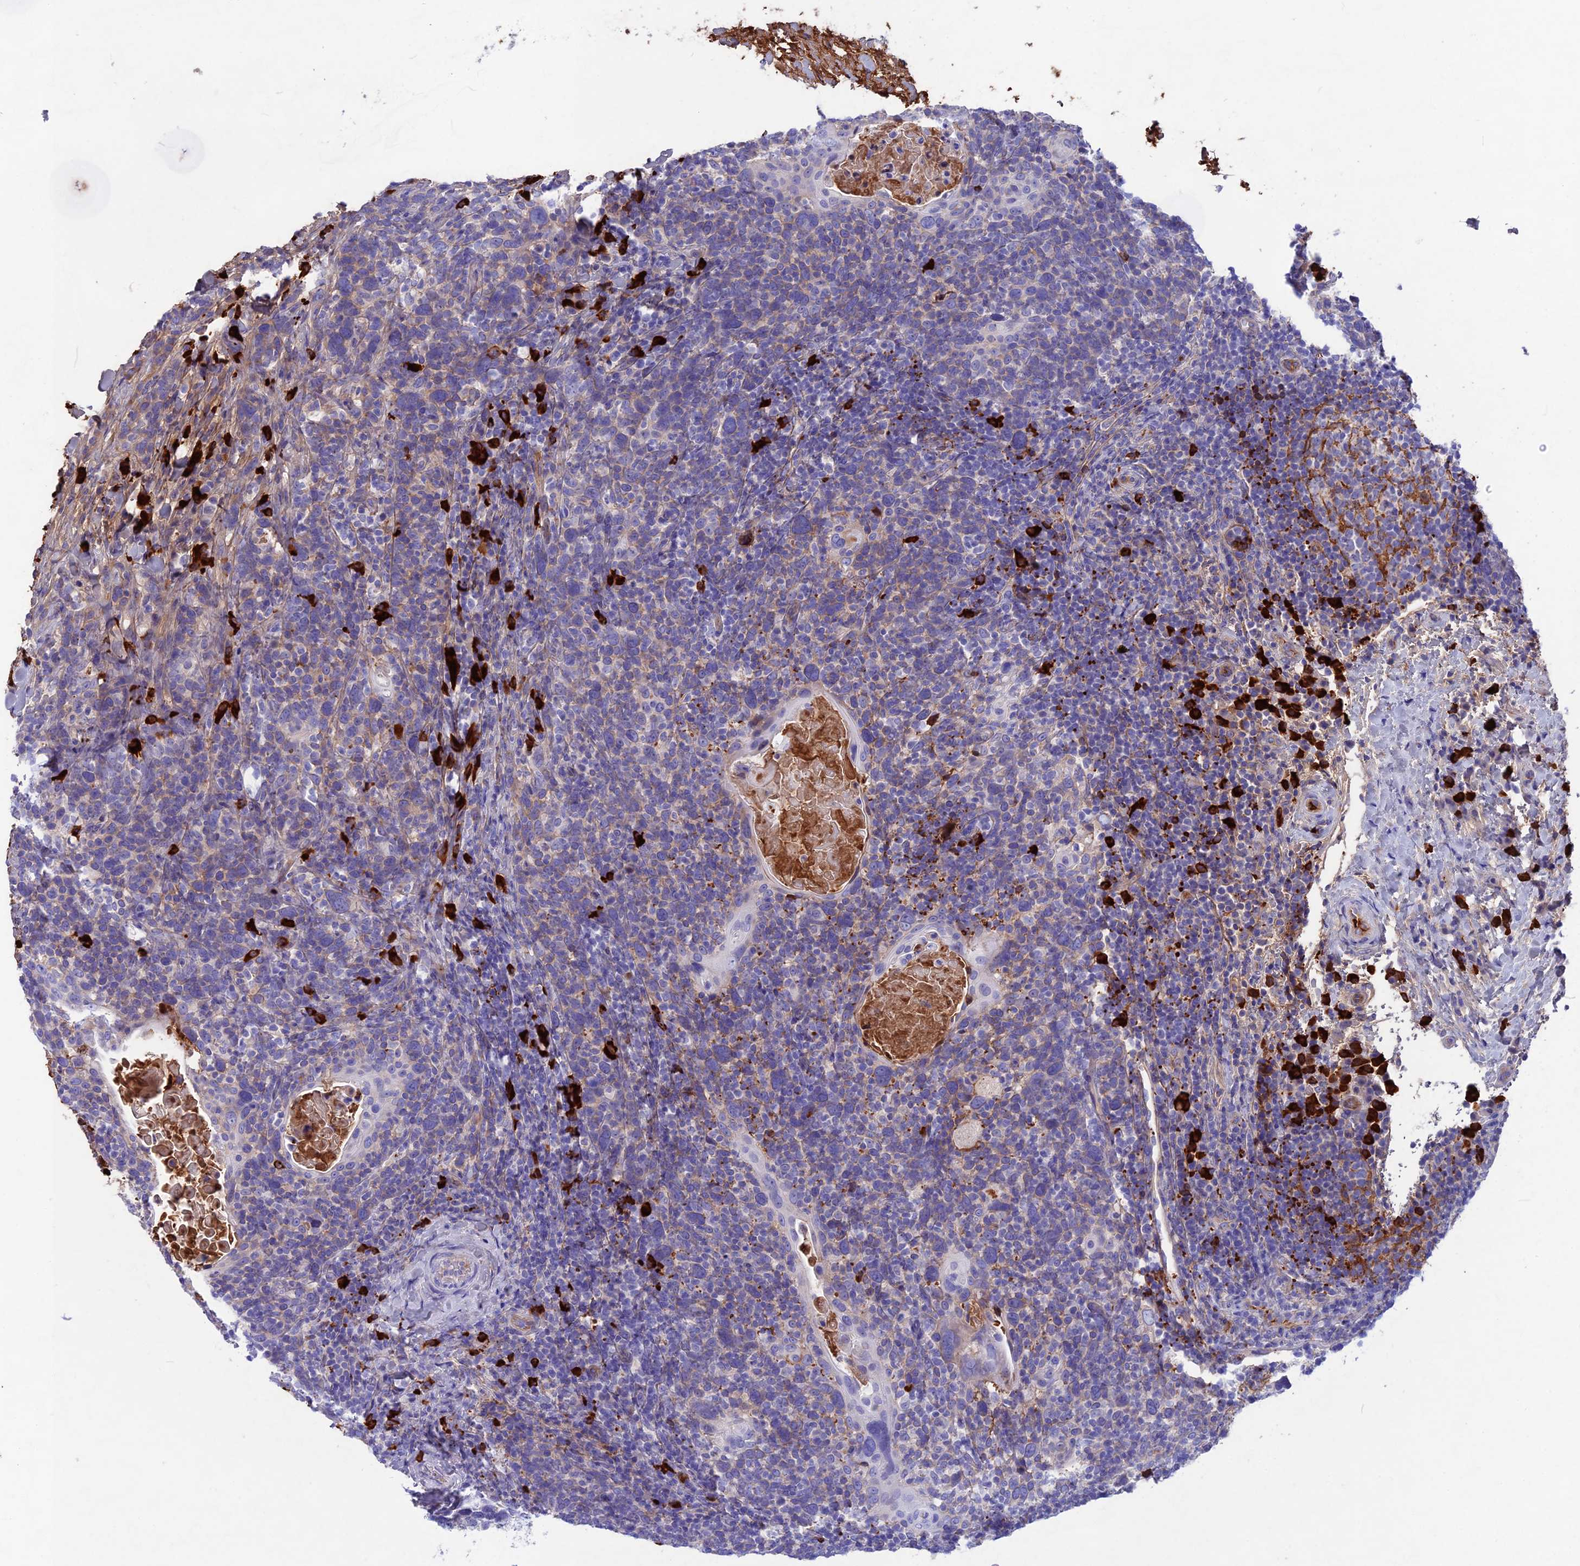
{"staining": {"intensity": "negative", "quantity": "none", "location": "none"}, "tissue": "head and neck cancer", "cell_type": "Tumor cells", "image_type": "cancer", "snomed": [{"axis": "morphology", "description": "Squamous cell carcinoma, NOS"}, {"axis": "morphology", "description": "Squamous cell carcinoma, metastatic, NOS"}, {"axis": "topography", "description": "Lymph node"}, {"axis": "topography", "description": "Head-Neck"}], "caption": "Tumor cells show no significant protein positivity in head and neck metastatic squamous cell carcinoma.", "gene": "SNAP91", "patient": {"sex": "male", "age": 62}}